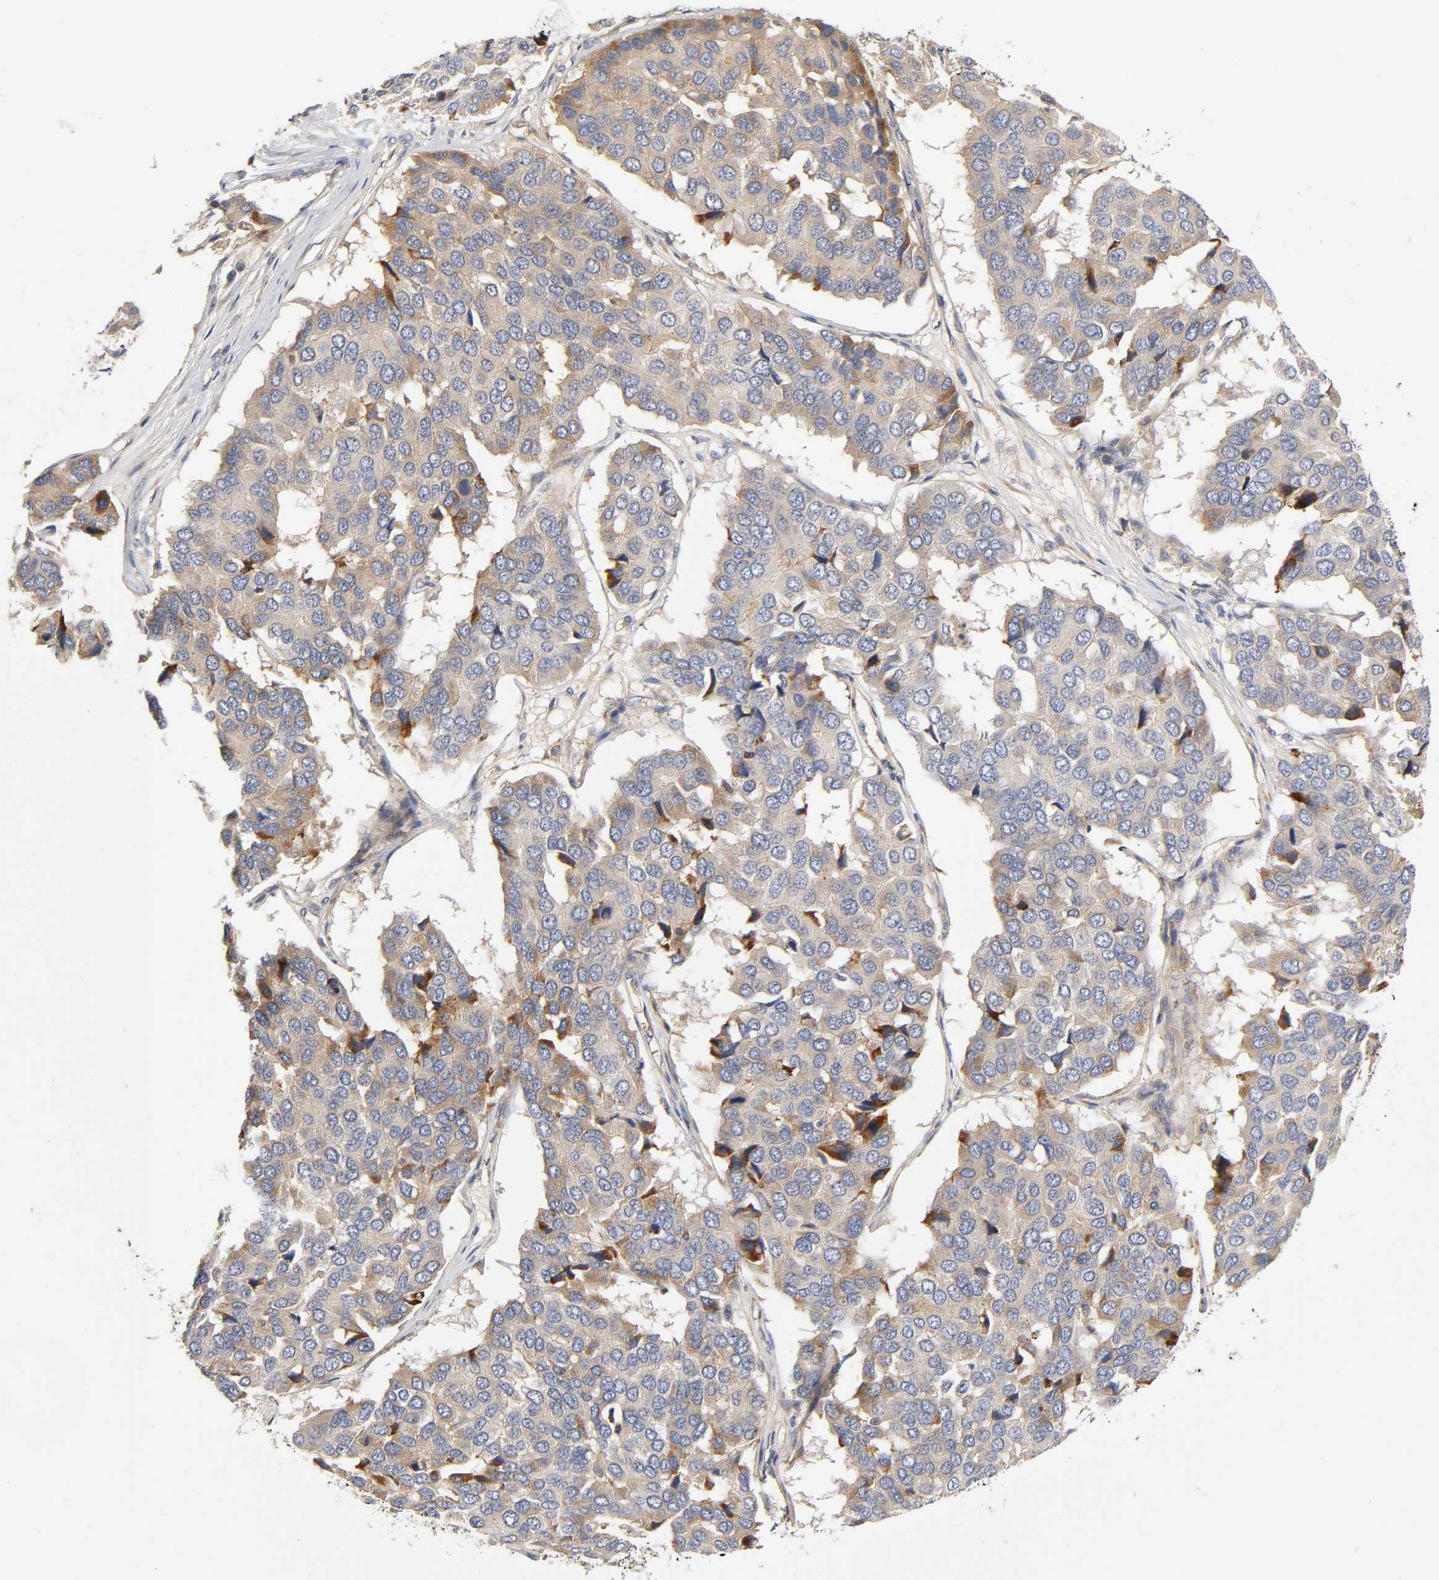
{"staining": {"intensity": "weak", "quantity": ">75%", "location": "cytoplasmic/membranous"}, "tissue": "pancreatic cancer", "cell_type": "Tumor cells", "image_type": "cancer", "snomed": [{"axis": "morphology", "description": "Adenocarcinoma, NOS"}, {"axis": "topography", "description": "Pancreas"}], "caption": "Adenocarcinoma (pancreatic) was stained to show a protein in brown. There is low levels of weak cytoplasmic/membranous positivity in about >75% of tumor cells.", "gene": "RHOA", "patient": {"sex": "male", "age": 50}}